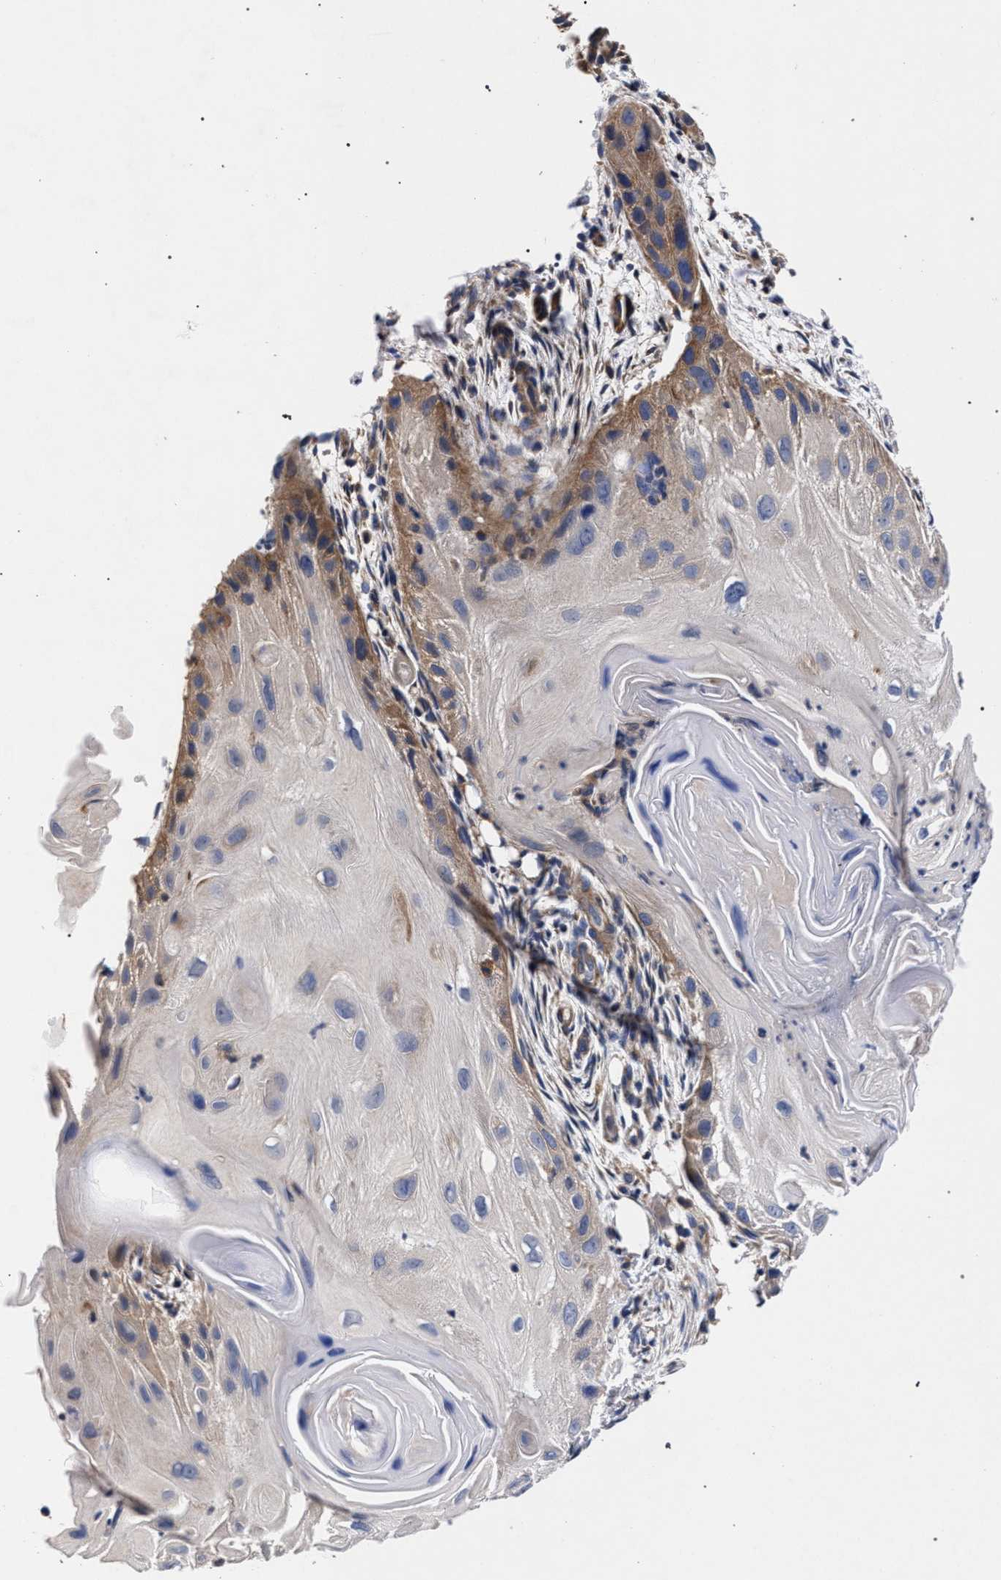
{"staining": {"intensity": "moderate", "quantity": "<25%", "location": "cytoplasmic/membranous"}, "tissue": "skin cancer", "cell_type": "Tumor cells", "image_type": "cancer", "snomed": [{"axis": "morphology", "description": "Squamous cell carcinoma, NOS"}, {"axis": "topography", "description": "Skin"}], "caption": "Tumor cells demonstrate low levels of moderate cytoplasmic/membranous expression in approximately <25% of cells in skin squamous cell carcinoma.", "gene": "CFAP95", "patient": {"sex": "female", "age": 77}}